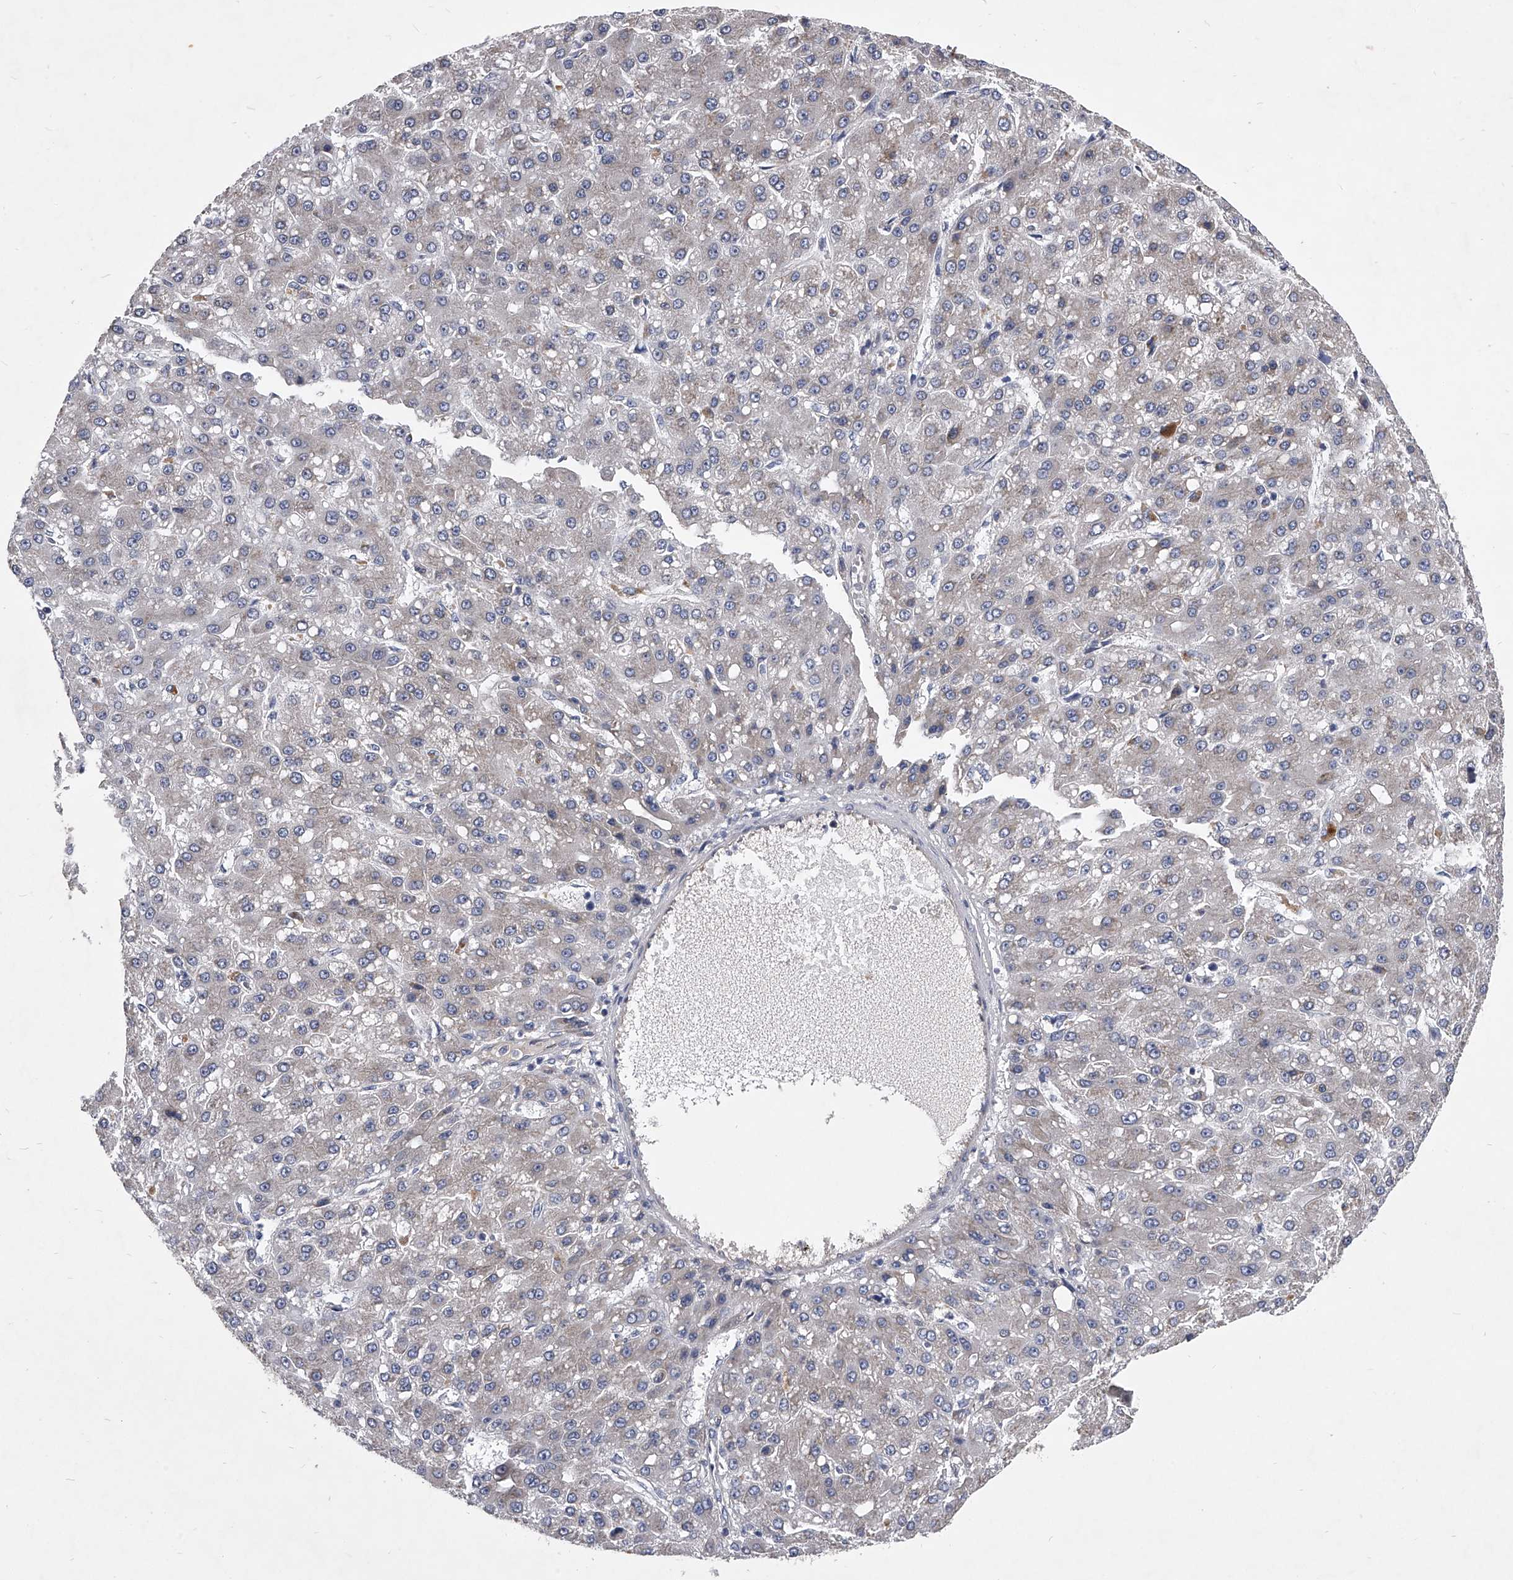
{"staining": {"intensity": "negative", "quantity": "none", "location": "none"}, "tissue": "liver cancer", "cell_type": "Tumor cells", "image_type": "cancer", "snomed": [{"axis": "morphology", "description": "Carcinoma, Hepatocellular, NOS"}, {"axis": "topography", "description": "Liver"}], "caption": "The IHC histopathology image has no significant expression in tumor cells of liver cancer tissue.", "gene": "CCR4", "patient": {"sex": "male", "age": 67}}